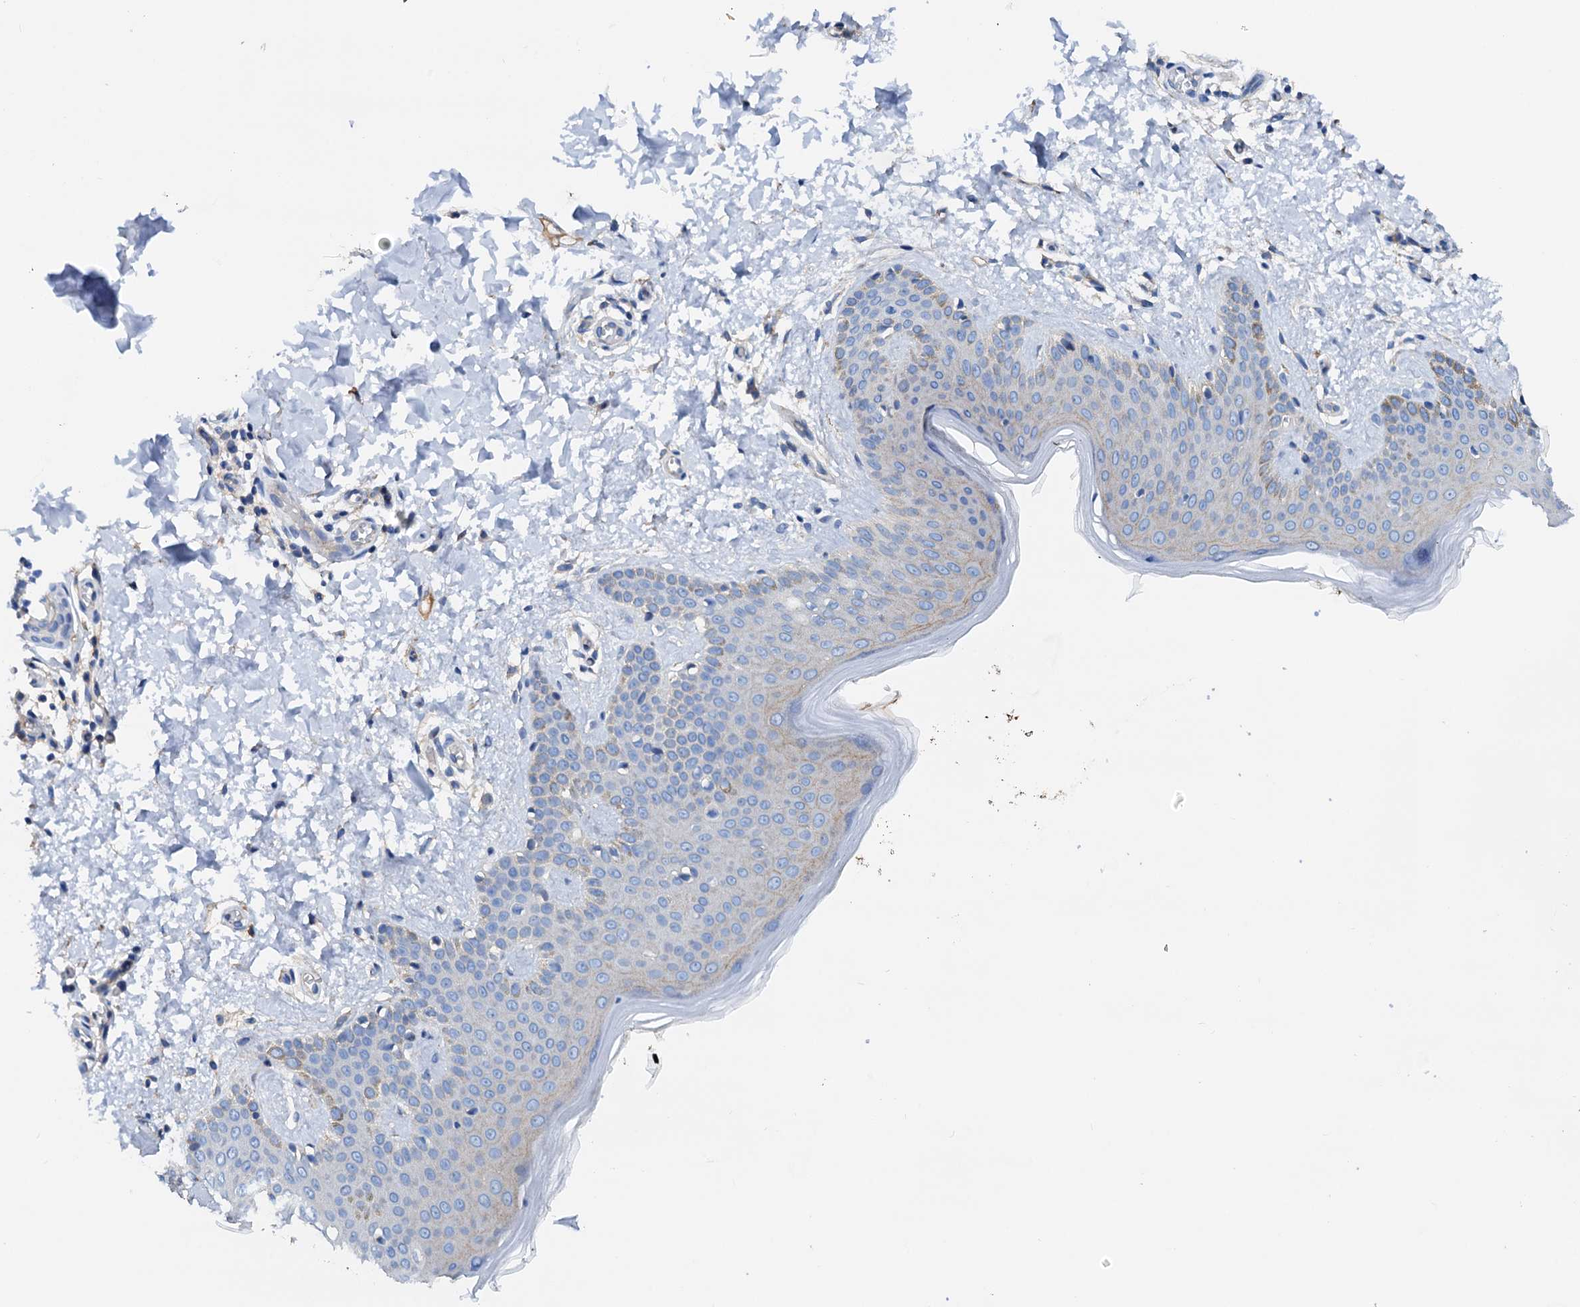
{"staining": {"intensity": "negative", "quantity": "none", "location": "none"}, "tissue": "skin", "cell_type": "Fibroblasts", "image_type": "normal", "snomed": [{"axis": "morphology", "description": "Normal tissue, NOS"}, {"axis": "topography", "description": "Skin"}], "caption": "Protein analysis of normal skin exhibits no significant staining in fibroblasts.", "gene": "RASSF9", "patient": {"sex": "male", "age": 36}}